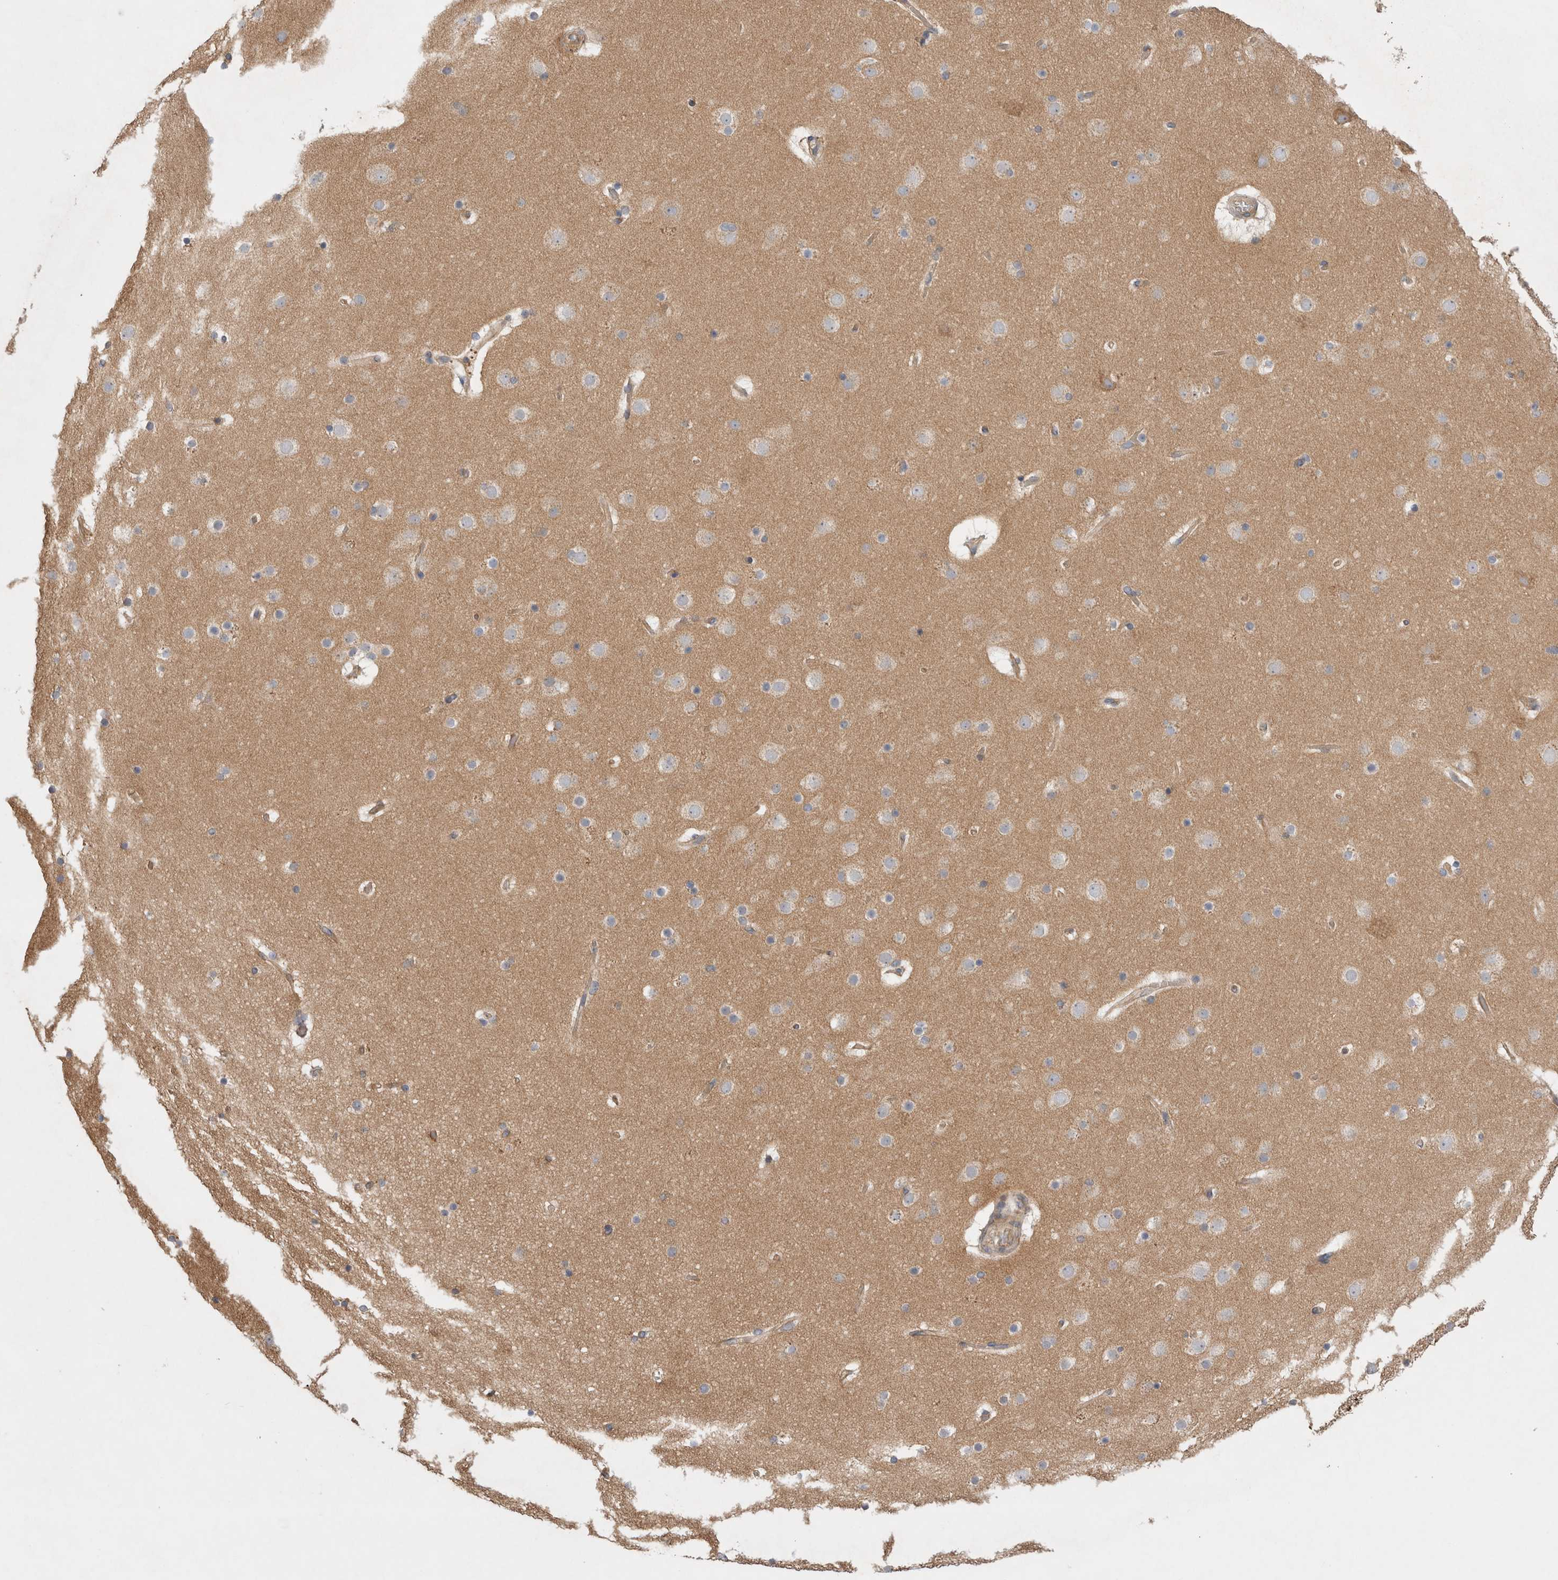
{"staining": {"intensity": "moderate", "quantity": "25%-75%", "location": "cytoplasmic/membranous"}, "tissue": "cerebral cortex", "cell_type": "Endothelial cells", "image_type": "normal", "snomed": [{"axis": "morphology", "description": "Normal tissue, NOS"}, {"axis": "topography", "description": "Cerebral cortex"}], "caption": "Brown immunohistochemical staining in benign cerebral cortex exhibits moderate cytoplasmic/membranous staining in approximately 25%-75% of endothelial cells.", "gene": "PDCD10", "patient": {"sex": "male", "age": 57}}